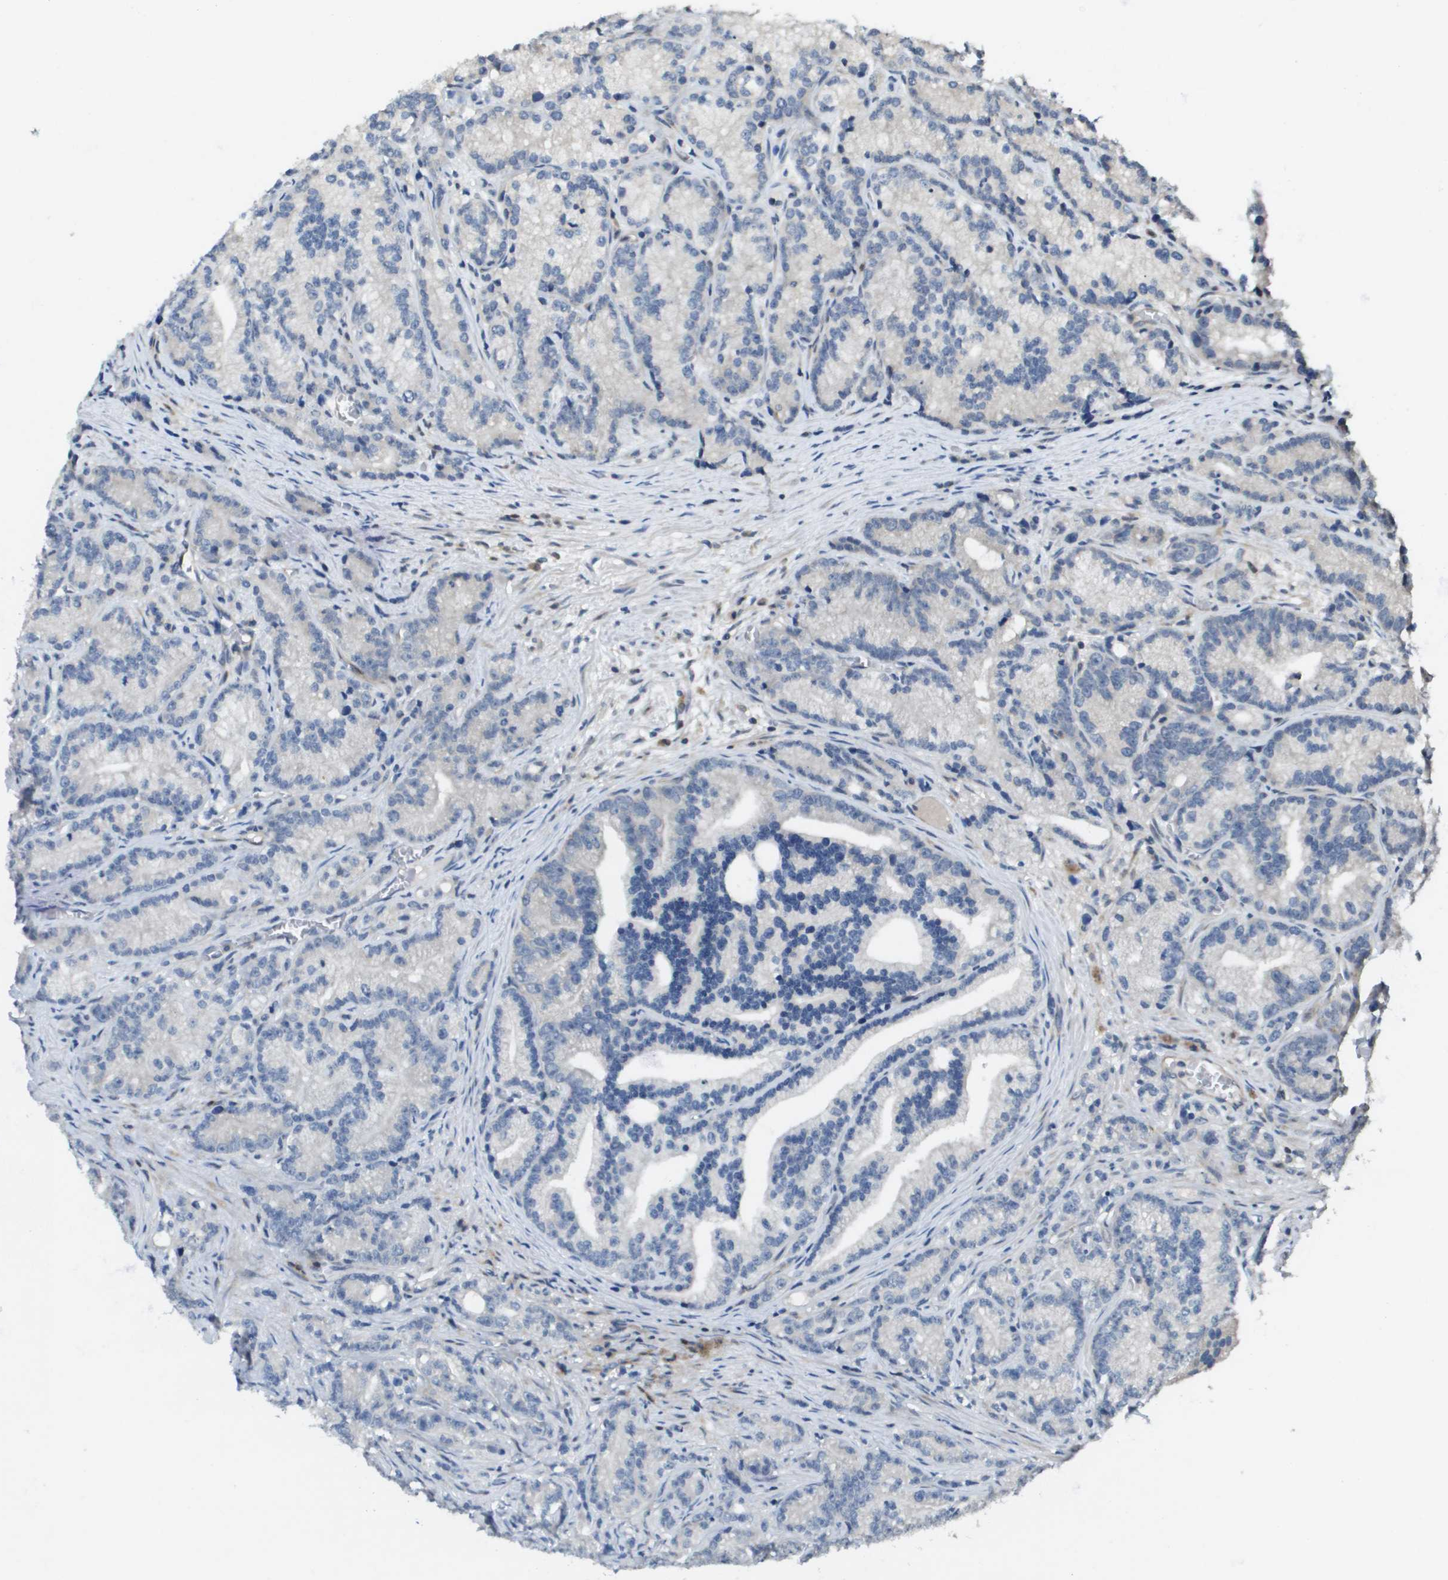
{"staining": {"intensity": "negative", "quantity": "none", "location": "none"}, "tissue": "prostate cancer", "cell_type": "Tumor cells", "image_type": "cancer", "snomed": [{"axis": "morphology", "description": "Adenocarcinoma, Low grade"}, {"axis": "topography", "description": "Prostate"}], "caption": "Immunohistochemical staining of human prostate low-grade adenocarcinoma displays no significant positivity in tumor cells. (DAB (3,3'-diaminobenzidine) immunohistochemistry (IHC) with hematoxylin counter stain).", "gene": "SCN4B", "patient": {"sex": "male", "age": 89}}